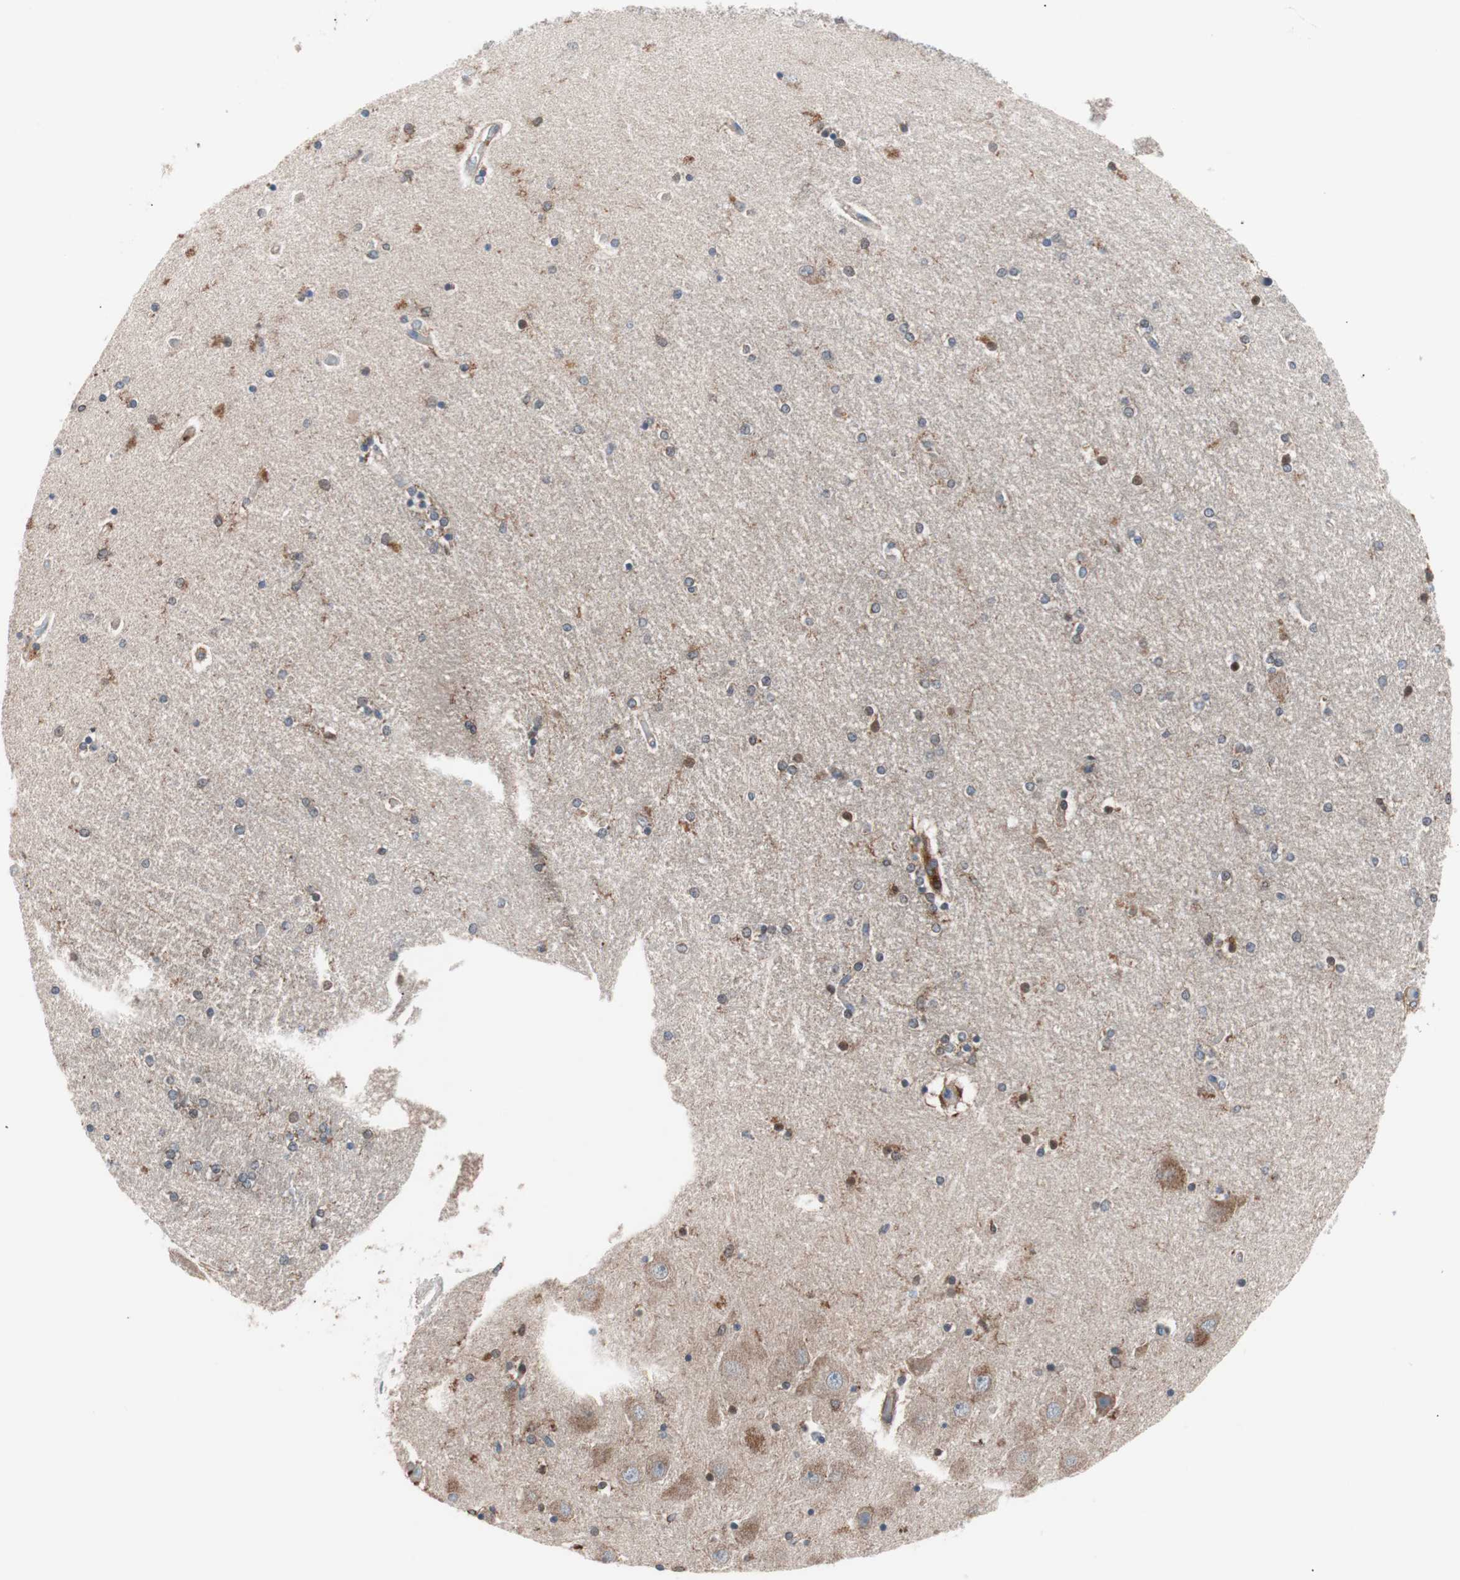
{"staining": {"intensity": "moderate", "quantity": "25%-75%", "location": "cytoplasmic/membranous"}, "tissue": "hippocampus", "cell_type": "Glial cells", "image_type": "normal", "snomed": [{"axis": "morphology", "description": "Normal tissue, NOS"}, {"axis": "topography", "description": "Hippocampus"}], "caption": "Moderate cytoplasmic/membranous expression for a protein is seen in about 25%-75% of glial cells of normal hippocampus using IHC.", "gene": "PIK3R1", "patient": {"sex": "female", "age": 54}}